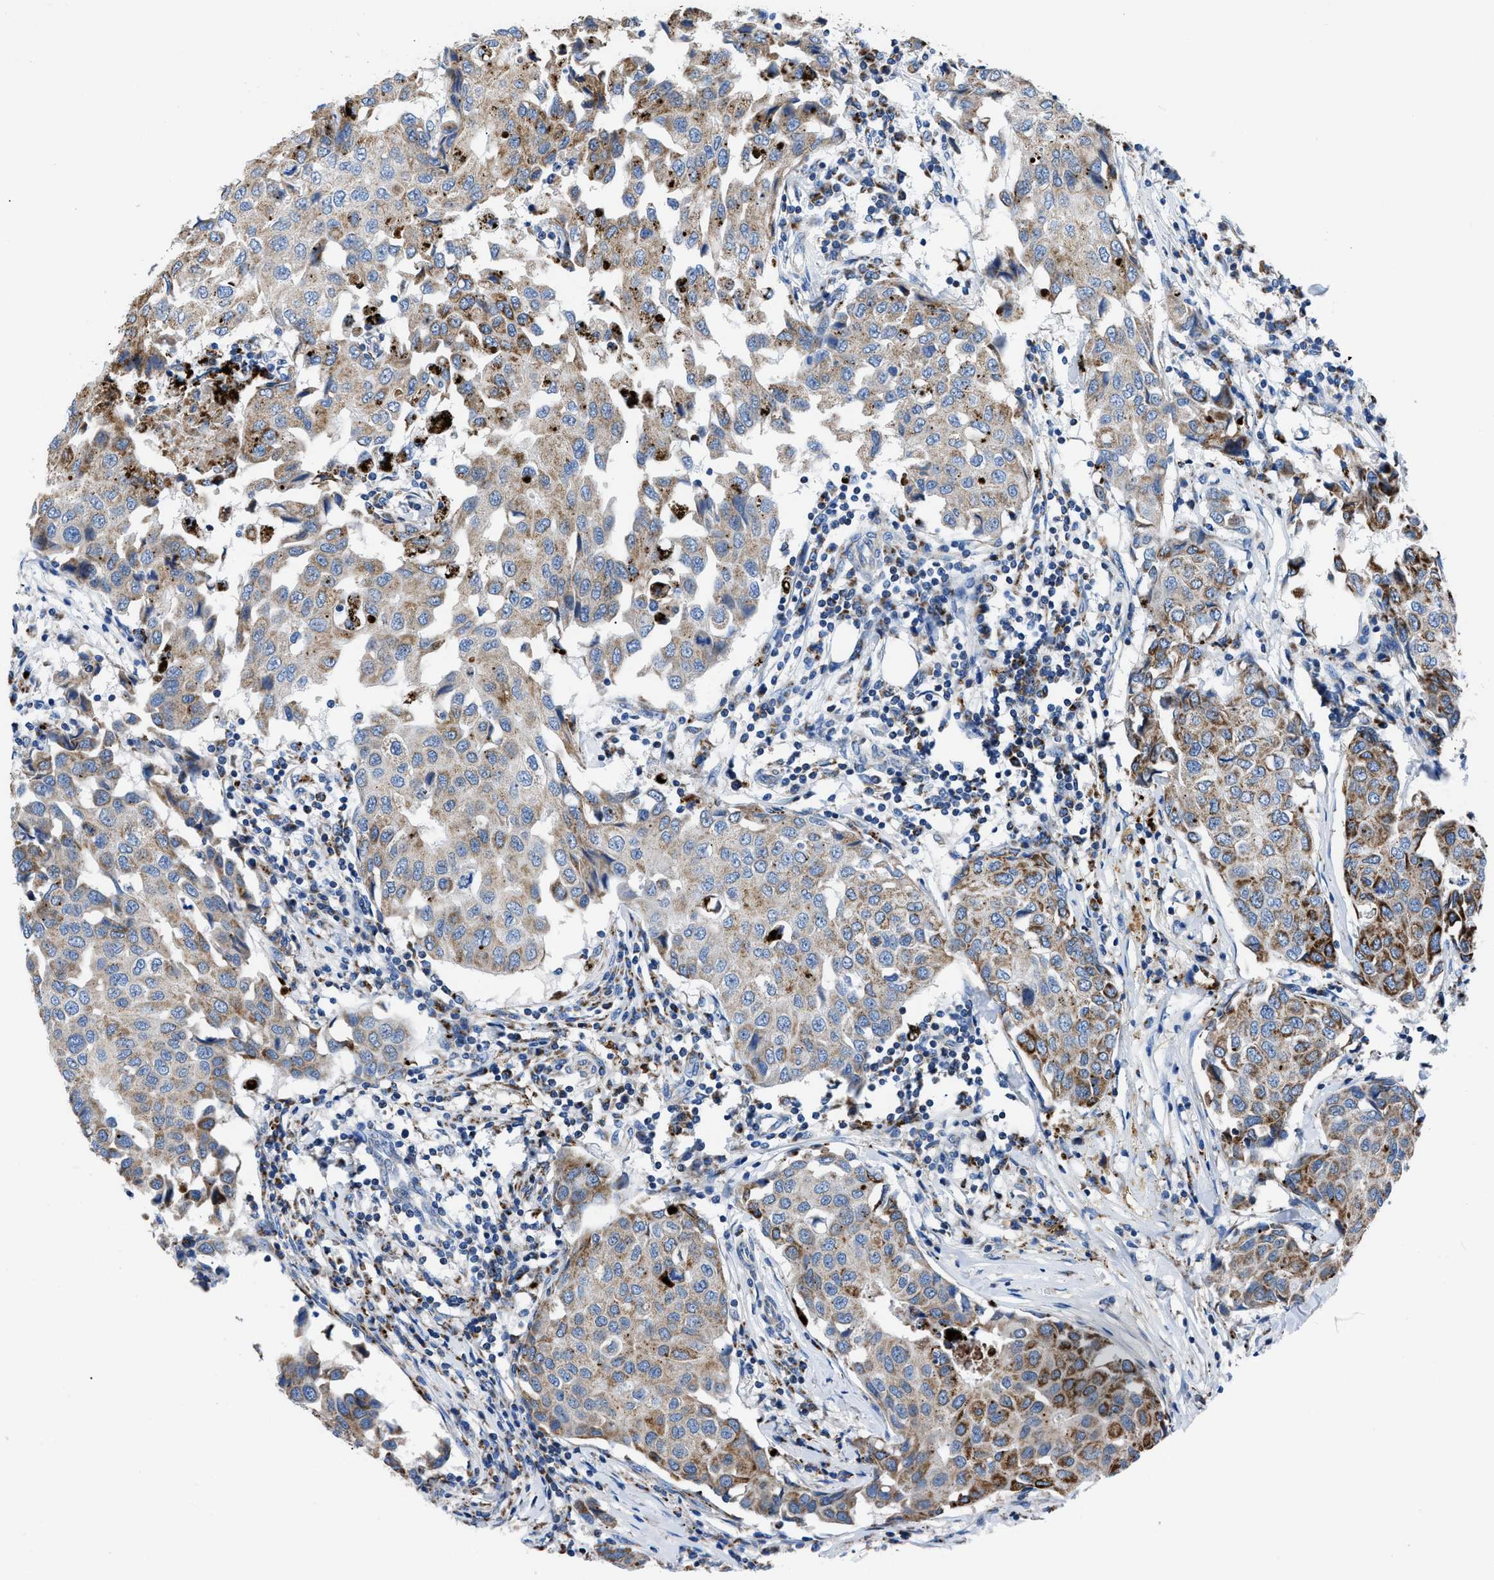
{"staining": {"intensity": "moderate", "quantity": "25%-75%", "location": "cytoplasmic/membranous"}, "tissue": "breast cancer", "cell_type": "Tumor cells", "image_type": "cancer", "snomed": [{"axis": "morphology", "description": "Duct carcinoma"}, {"axis": "topography", "description": "Breast"}], "caption": "This photomicrograph reveals IHC staining of human breast cancer (invasive ductal carcinoma), with medium moderate cytoplasmic/membranous expression in approximately 25%-75% of tumor cells.", "gene": "ZDHHC3", "patient": {"sex": "female", "age": 80}}